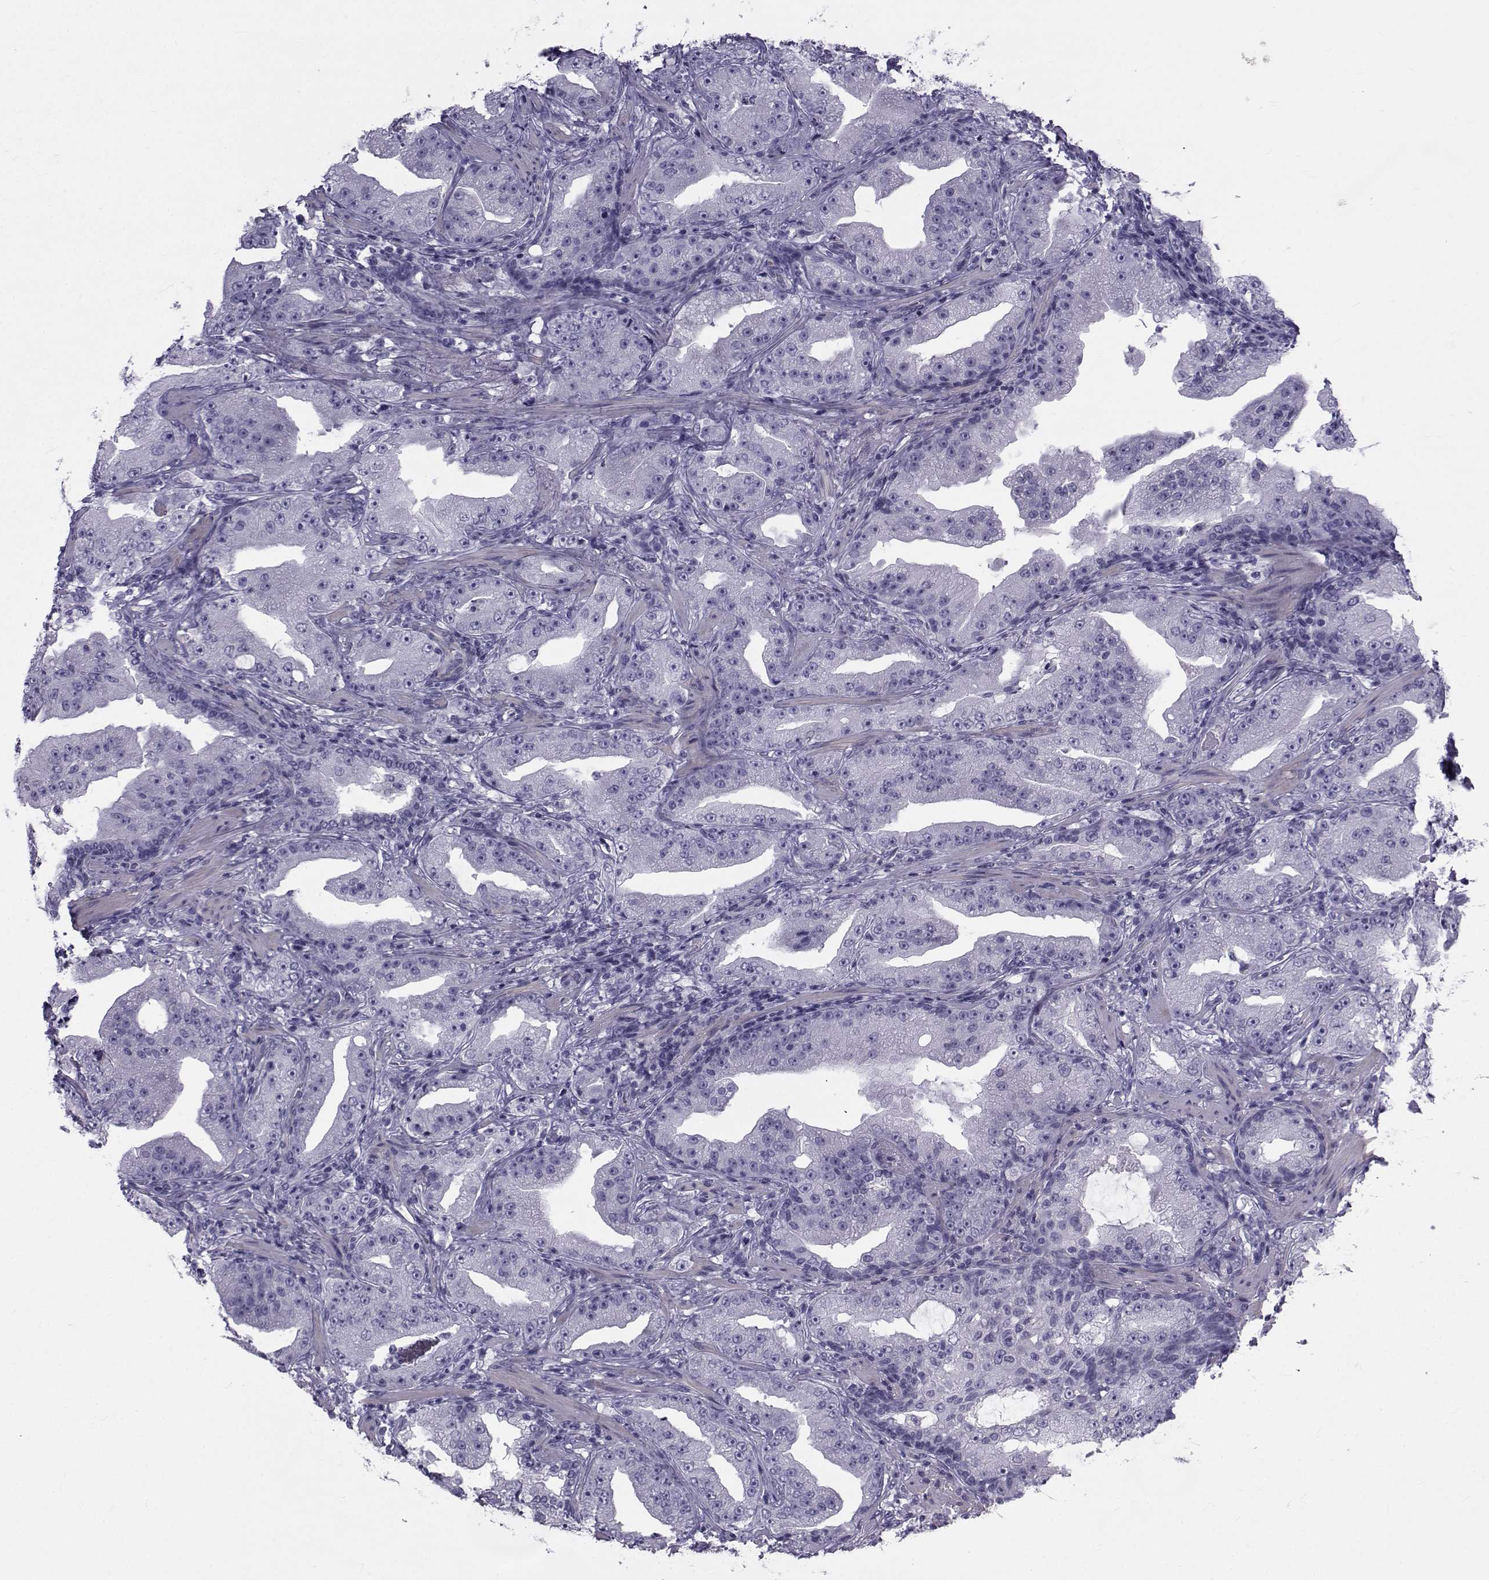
{"staining": {"intensity": "negative", "quantity": "none", "location": "none"}, "tissue": "prostate cancer", "cell_type": "Tumor cells", "image_type": "cancer", "snomed": [{"axis": "morphology", "description": "Adenocarcinoma, Low grade"}, {"axis": "topography", "description": "Prostate"}], "caption": "Immunohistochemistry (IHC) image of neoplastic tissue: prostate low-grade adenocarcinoma stained with DAB displays no significant protein positivity in tumor cells.", "gene": "SPANXD", "patient": {"sex": "male", "age": 62}}